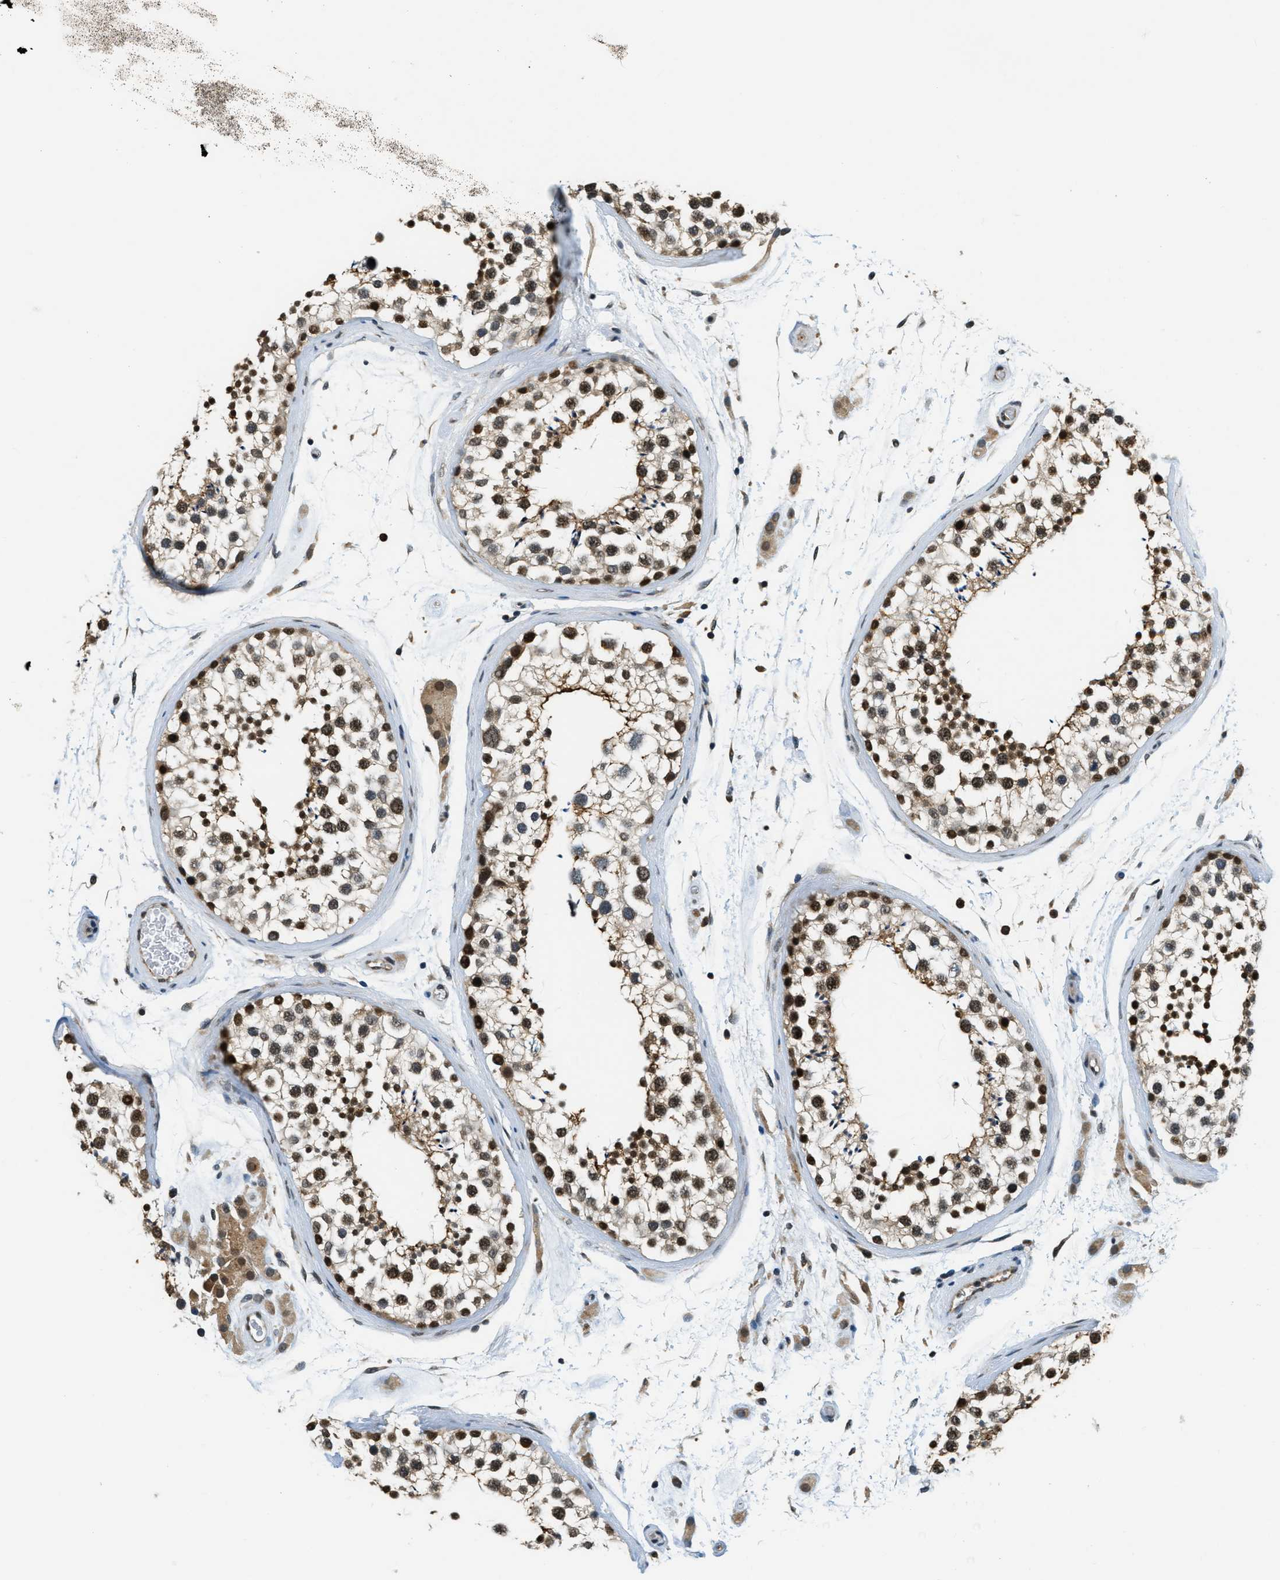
{"staining": {"intensity": "strong", "quantity": "25%-75%", "location": "cytoplasmic/membranous,nuclear"}, "tissue": "testis", "cell_type": "Cells in seminiferous ducts", "image_type": "normal", "snomed": [{"axis": "morphology", "description": "Normal tissue, NOS"}, {"axis": "topography", "description": "Testis"}], "caption": "Protein staining displays strong cytoplasmic/membranous,nuclear staining in approximately 25%-75% of cells in seminiferous ducts in normal testis. The protein is shown in brown color, while the nuclei are stained blue.", "gene": "RAB11FIP1", "patient": {"sex": "male", "age": 46}}